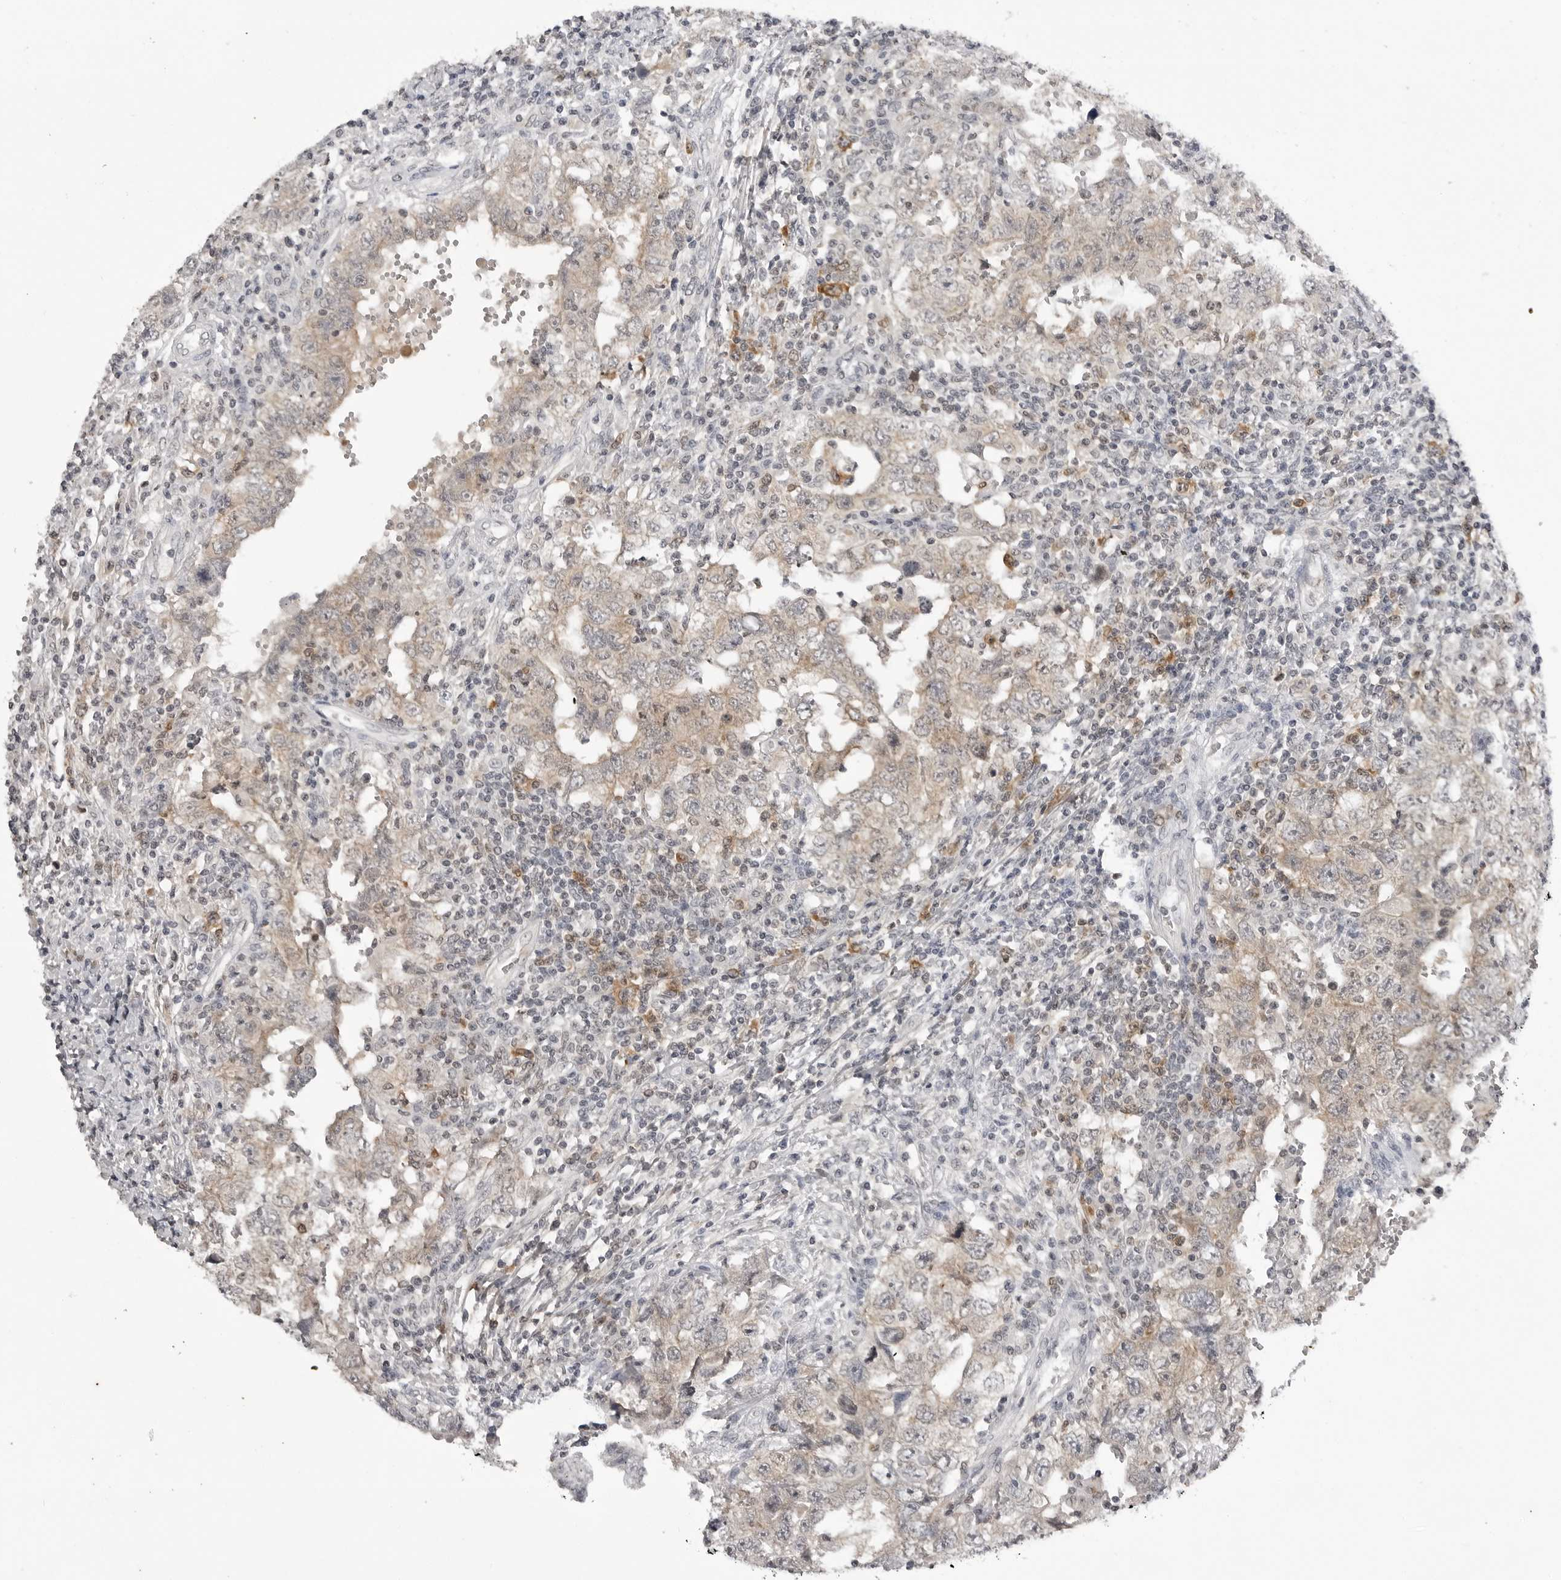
{"staining": {"intensity": "weak", "quantity": ">75%", "location": "cytoplasmic/membranous"}, "tissue": "testis cancer", "cell_type": "Tumor cells", "image_type": "cancer", "snomed": [{"axis": "morphology", "description": "Carcinoma, Embryonal, NOS"}, {"axis": "topography", "description": "Testis"}], "caption": "An image showing weak cytoplasmic/membranous positivity in about >75% of tumor cells in embryonal carcinoma (testis), as visualized by brown immunohistochemical staining.", "gene": "RRM1", "patient": {"sex": "male", "age": 26}}